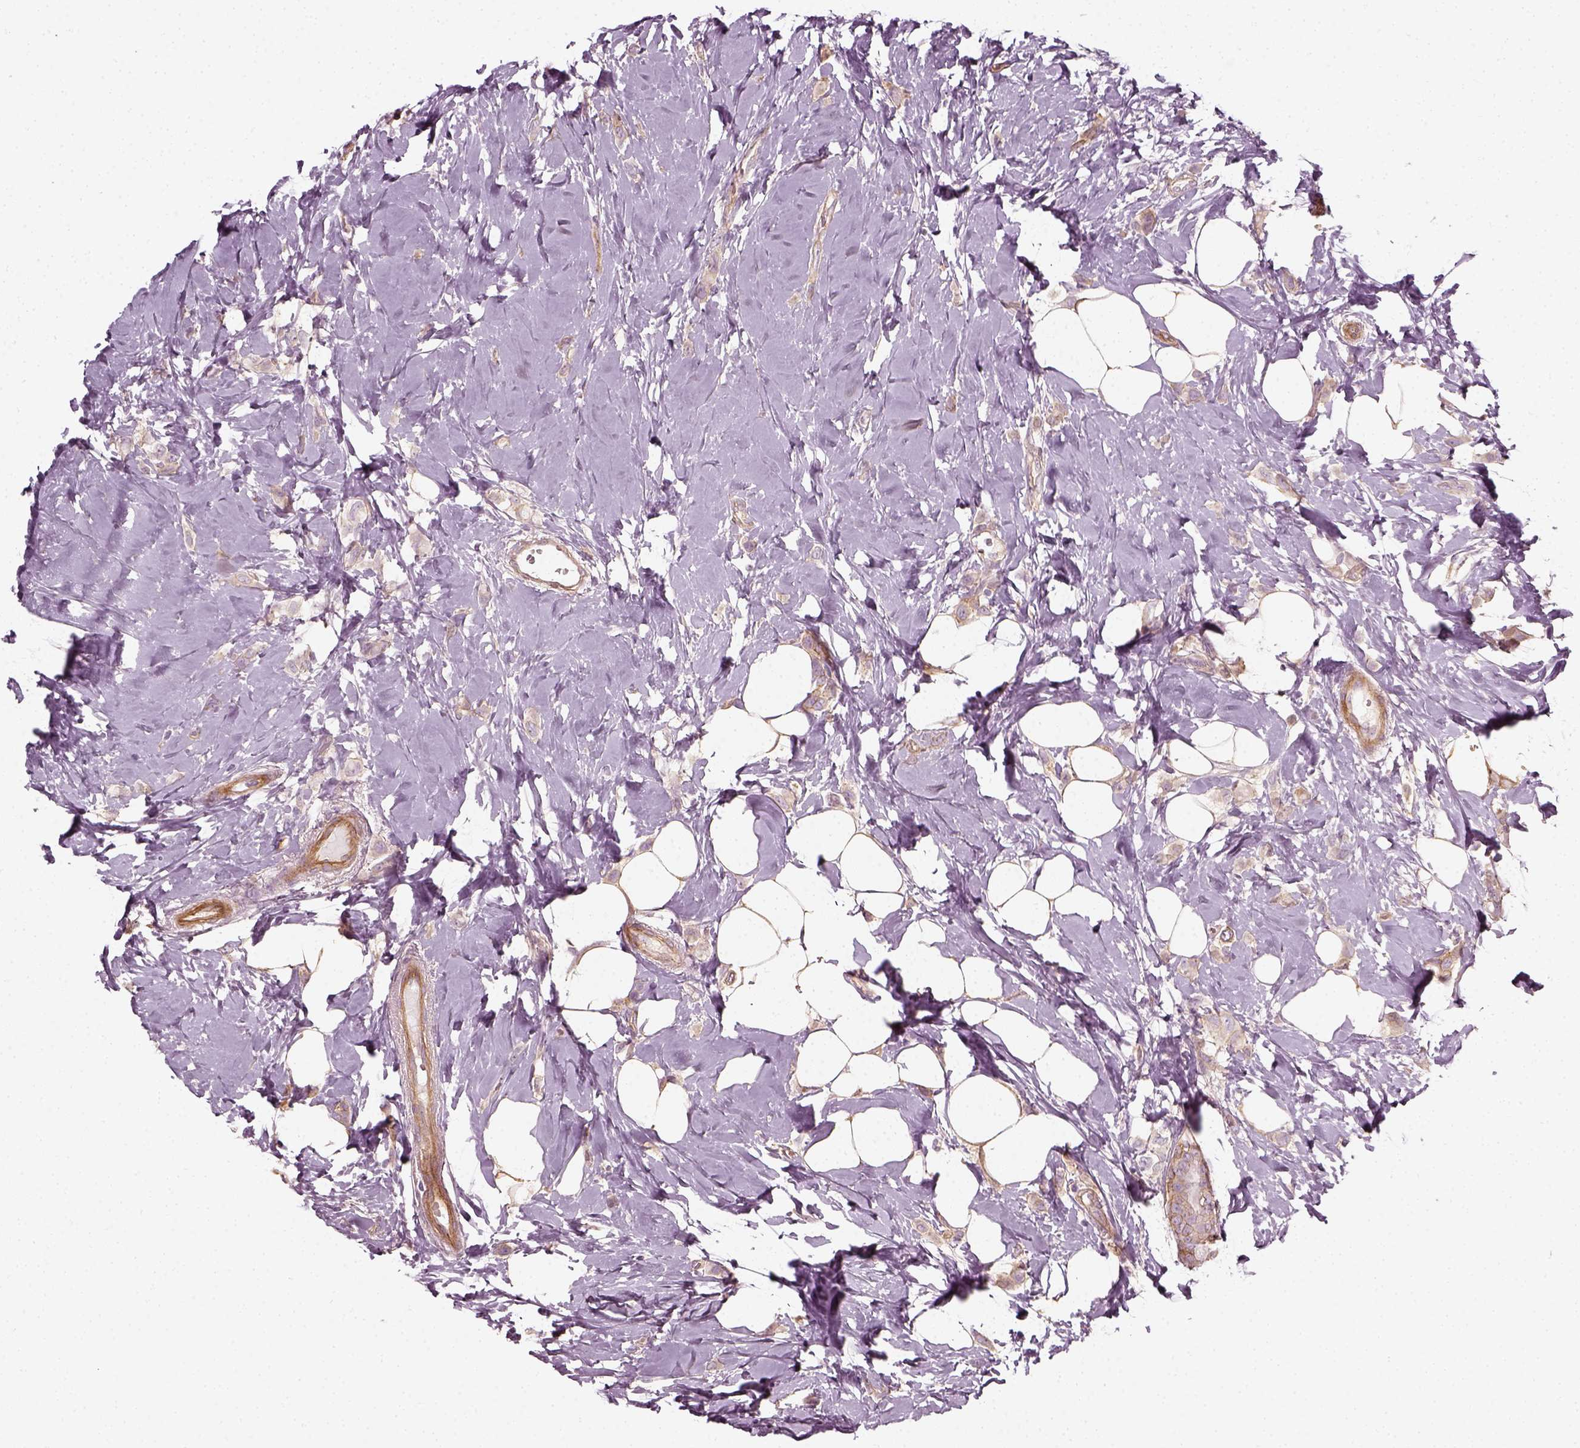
{"staining": {"intensity": "negative", "quantity": "none", "location": "none"}, "tissue": "breast cancer", "cell_type": "Tumor cells", "image_type": "cancer", "snomed": [{"axis": "morphology", "description": "Lobular carcinoma"}, {"axis": "topography", "description": "Breast"}], "caption": "A high-resolution histopathology image shows IHC staining of breast cancer (lobular carcinoma), which reveals no significant positivity in tumor cells. Brightfield microscopy of immunohistochemistry (IHC) stained with DAB (brown) and hematoxylin (blue), captured at high magnification.", "gene": "NPTN", "patient": {"sex": "female", "age": 66}}